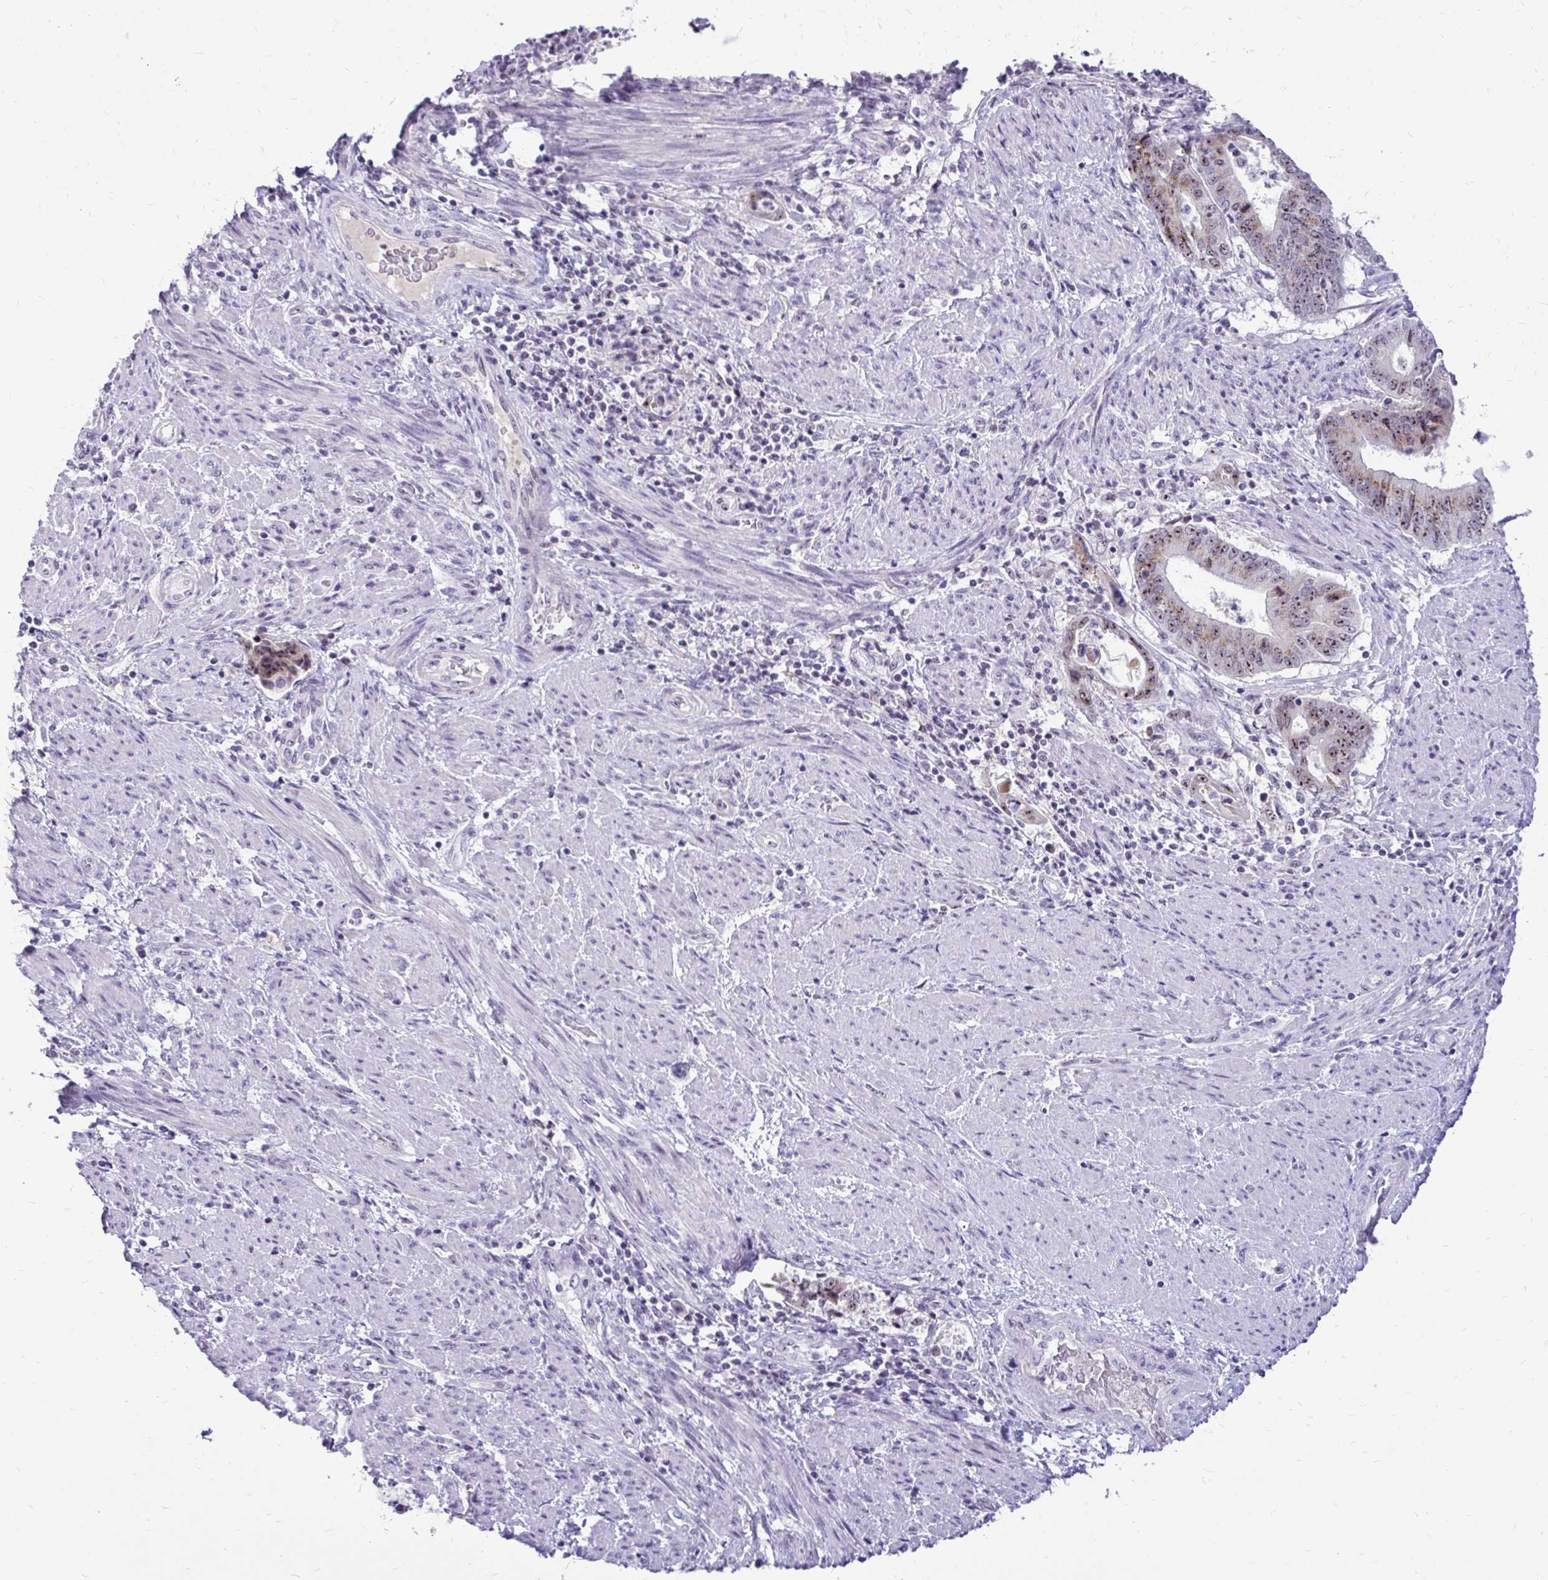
{"staining": {"intensity": "weak", "quantity": "<25%", "location": "cytoplasmic/membranous,nuclear"}, "tissue": "endometrial cancer", "cell_type": "Tumor cells", "image_type": "cancer", "snomed": [{"axis": "morphology", "description": "Adenocarcinoma, NOS"}, {"axis": "topography", "description": "Endometrium"}], "caption": "Immunohistochemistry (IHC) image of human endometrial cancer stained for a protein (brown), which demonstrates no positivity in tumor cells.", "gene": "NIFK", "patient": {"sex": "female", "age": 65}}